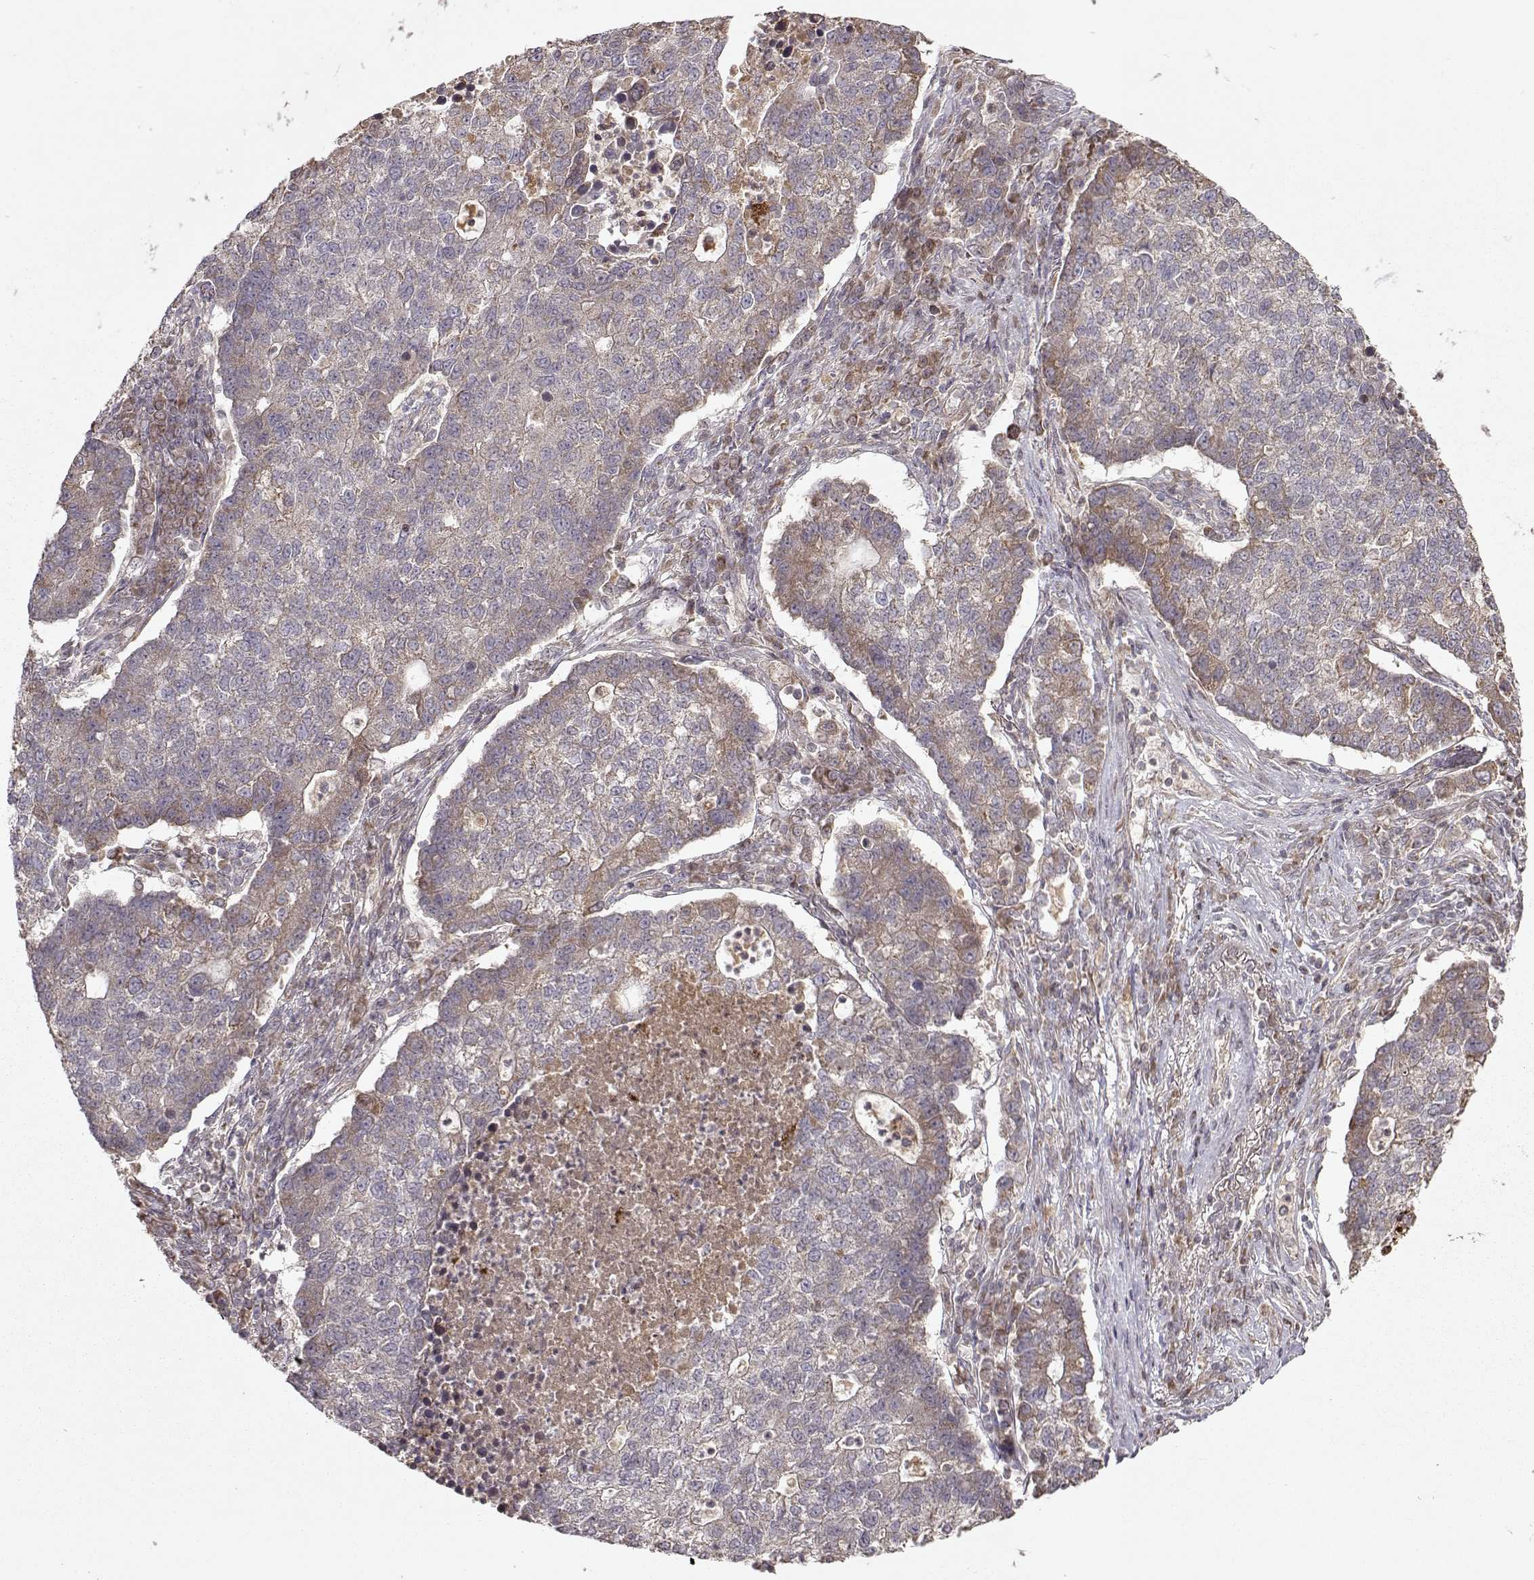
{"staining": {"intensity": "moderate", "quantity": "<25%", "location": "cytoplasmic/membranous"}, "tissue": "lung cancer", "cell_type": "Tumor cells", "image_type": "cancer", "snomed": [{"axis": "morphology", "description": "Adenocarcinoma, NOS"}, {"axis": "topography", "description": "Lung"}], "caption": "The immunohistochemical stain shows moderate cytoplasmic/membranous positivity in tumor cells of adenocarcinoma (lung) tissue. (DAB = brown stain, brightfield microscopy at high magnification).", "gene": "CMTM3", "patient": {"sex": "male", "age": 57}}